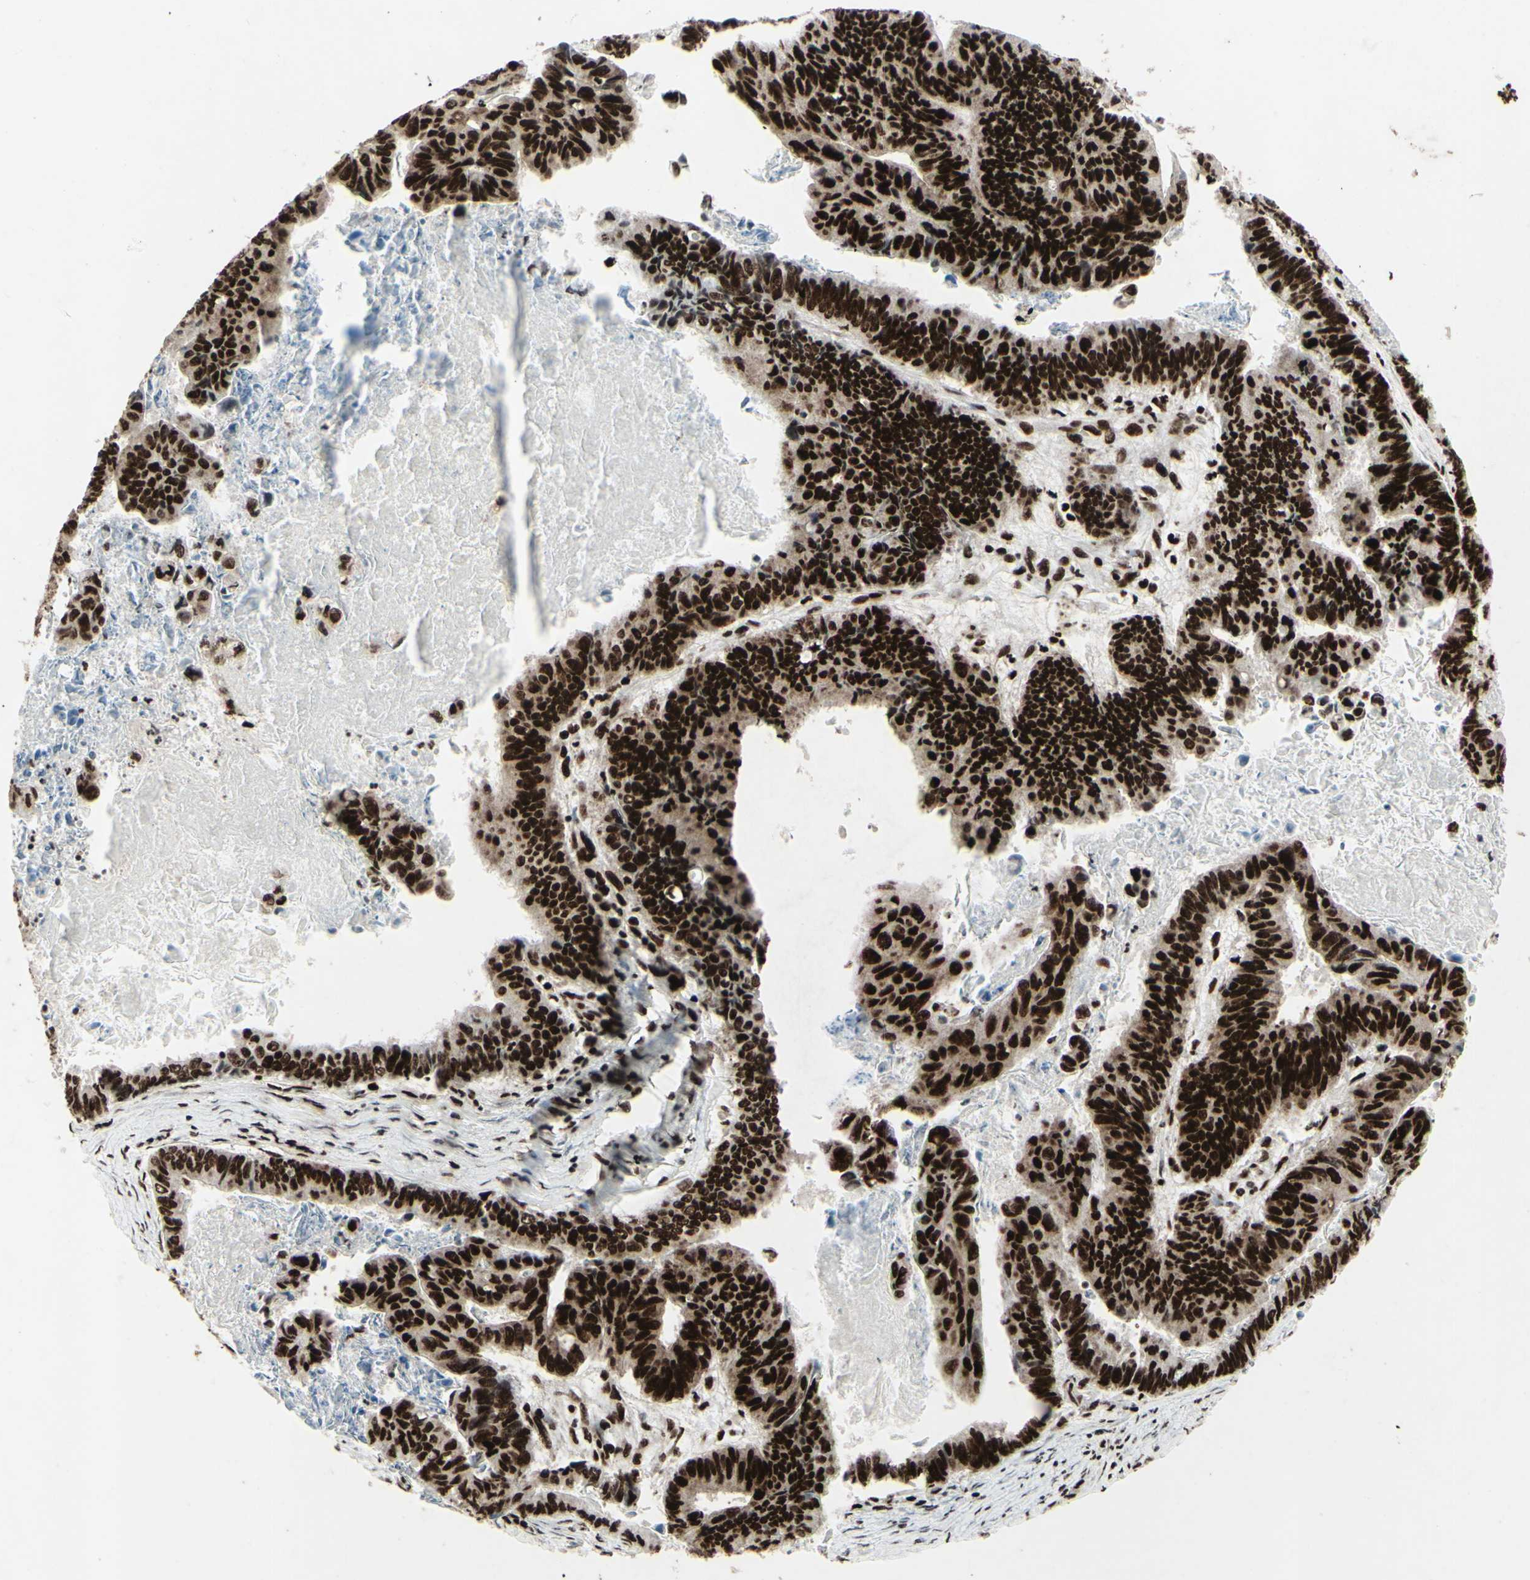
{"staining": {"intensity": "strong", "quantity": ">75%", "location": "nuclear"}, "tissue": "stomach cancer", "cell_type": "Tumor cells", "image_type": "cancer", "snomed": [{"axis": "morphology", "description": "Adenocarcinoma, NOS"}, {"axis": "topography", "description": "Stomach, lower"}], "caption": "Protein analysis of adenocarcinoma (stomach) tissue demonstrates strong nuclear staining in about >75% of tumor cells.", "gene": "U2AF2", "patient": {"sex": "male", "age": 77}}